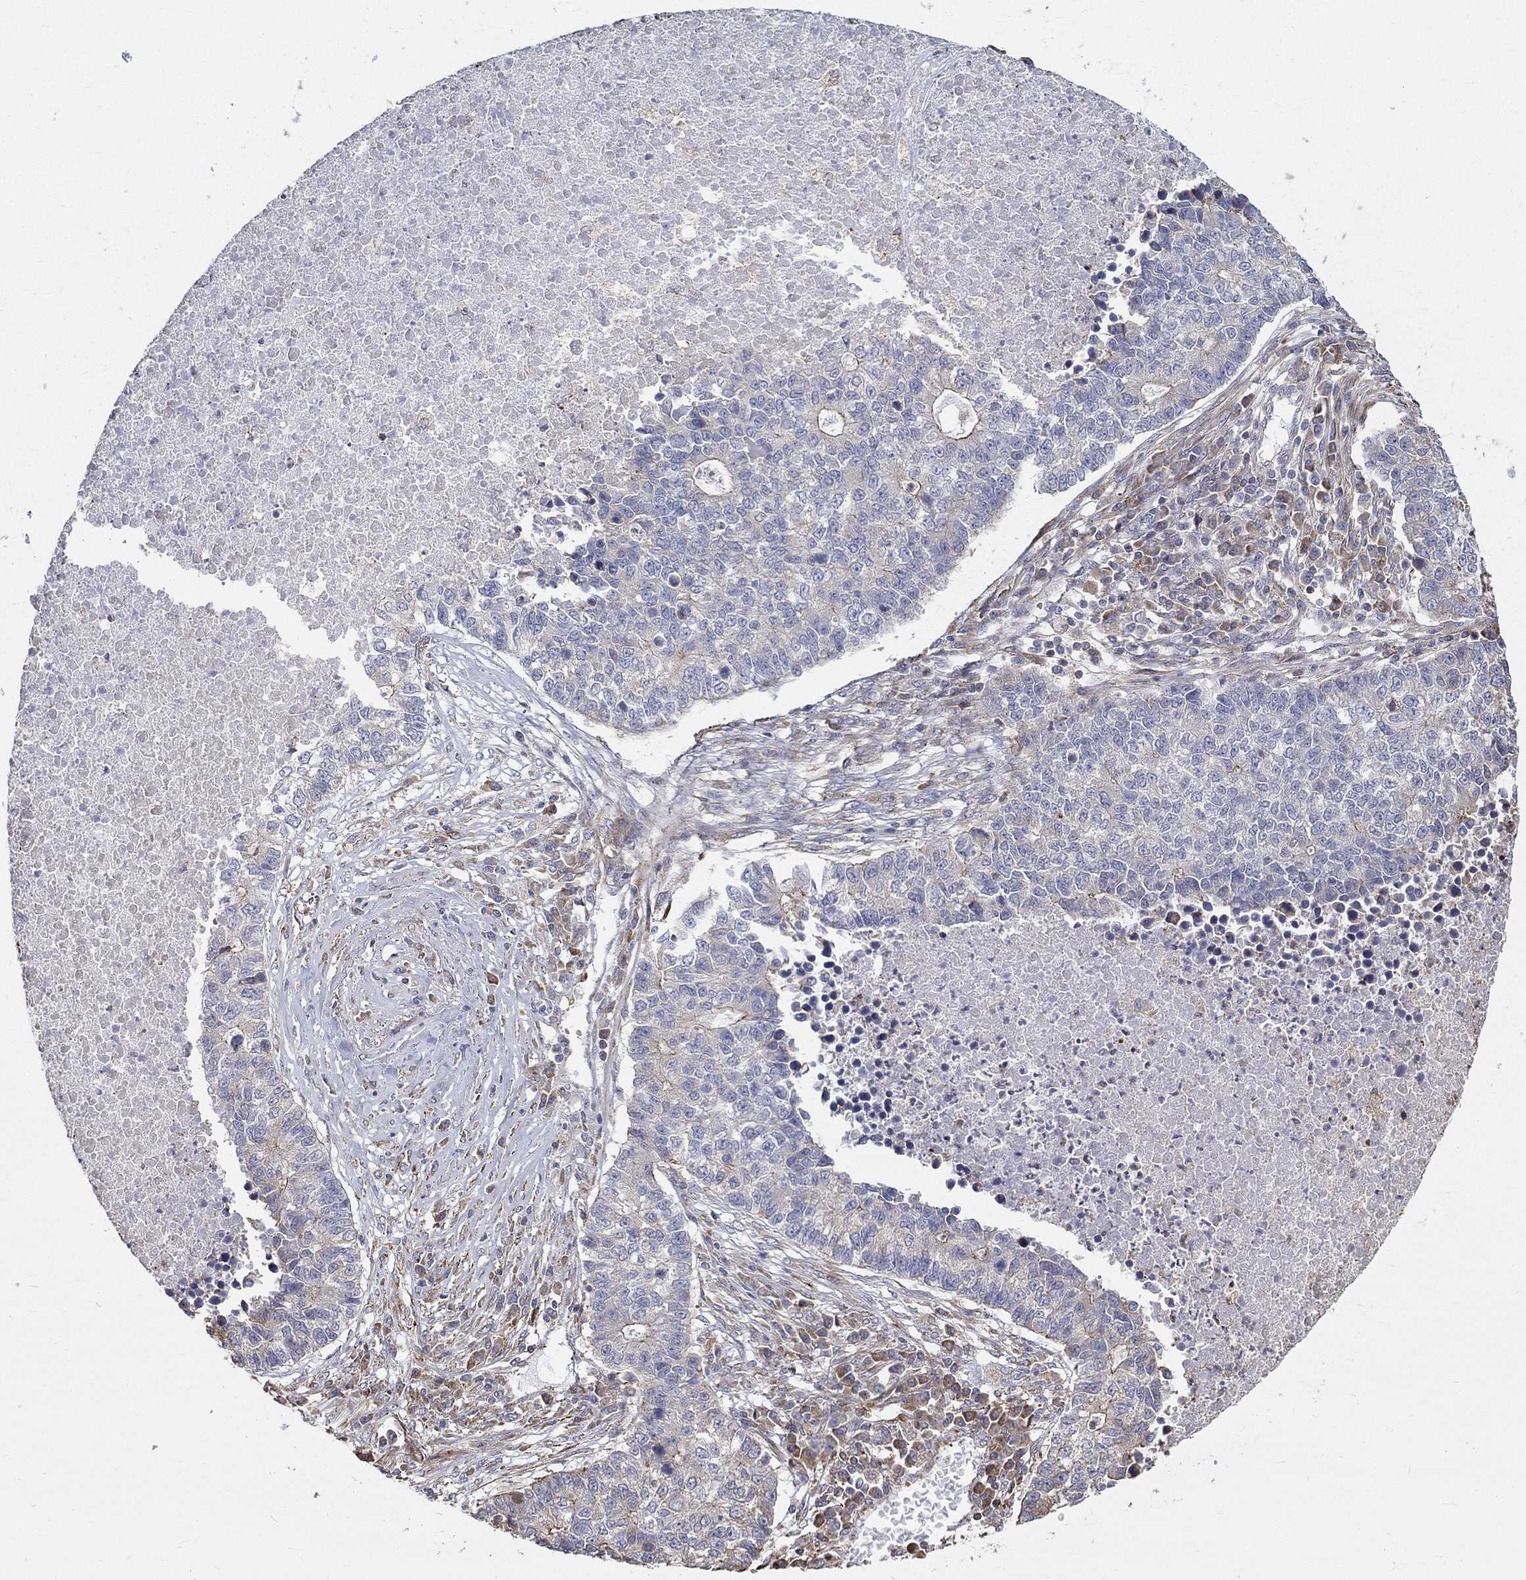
{"staining": {"intensity": "strong", "quantity": "<25%", "location": "cytoplasmic/membranous"}, "tissue": "lung cancer", "cell_type": "Tumor cells", "image_type": "cancer", "snomed": [{"axis": "morphology", "description": "Adenocarcinoma, NOS"}, {"axis": "topography", "description": "Lung"}], "caption": "Brown immunohistochemical staining in lung cancer (adenocarcinoma) exhibits strong cytoplasmic/membranous positivity in approximately <25% of tumor cells. (Brightfield microscopy of DAB IHC at high magnification).", "gene": "NPHP1", "patient": {"sex": "male", "age": 57}}